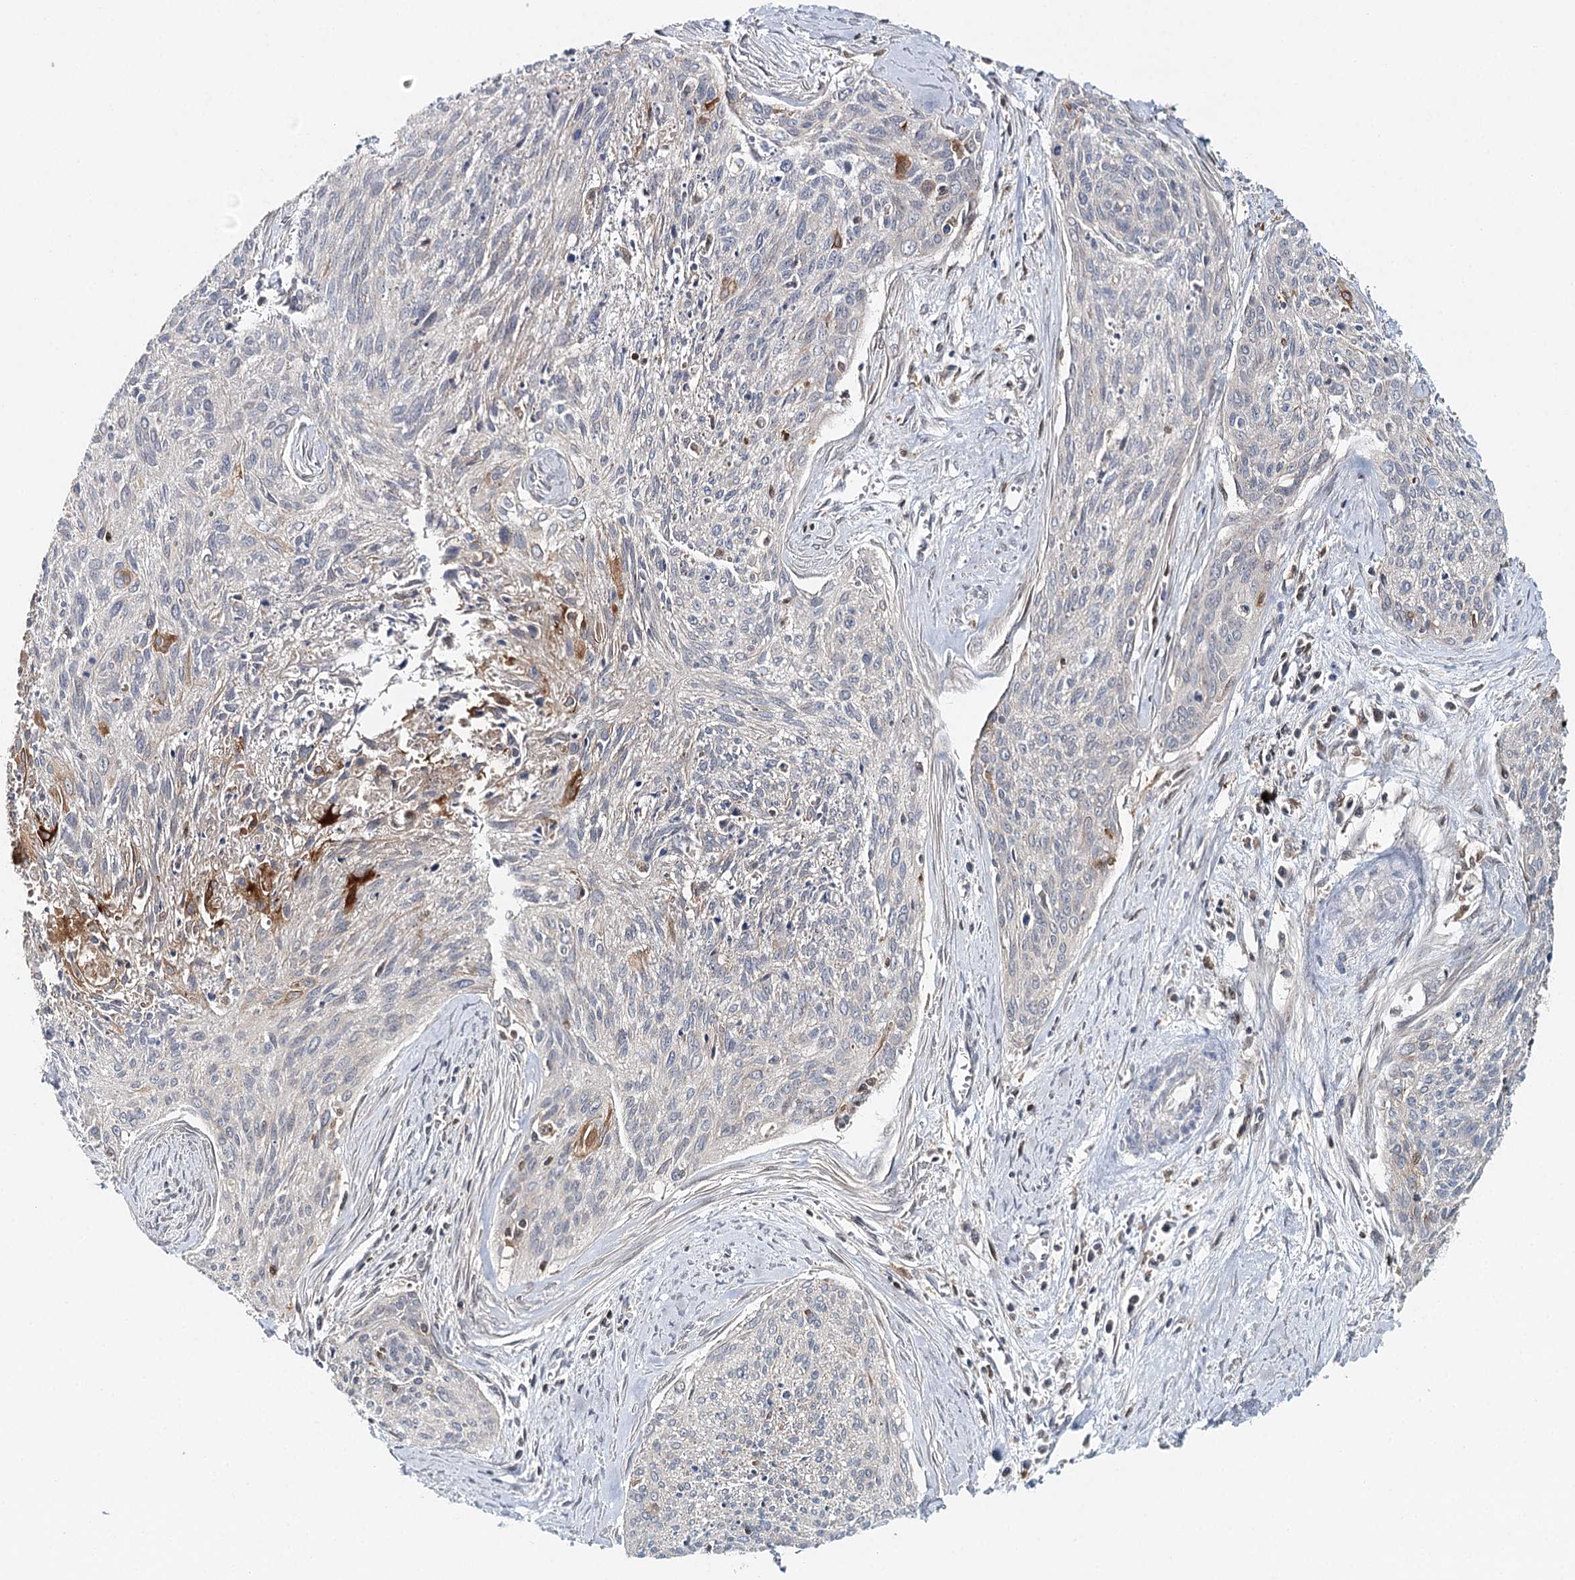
{"staining": {"intensity": "negative", "quantity": "none", "location": "none"}, "tissue": "cervical cancer", "cell_type": "Tumor cells", "image_type": "cancer", "snomed": [{"axis": "morphology", "description": "Squamous cell carcinoma, NOS"}, {"axis": "topography", "description": "Cervix"}], "caption": "The micrograph exhibits no staining of tumor cells in cervical cancer (squamous cell carcinoma).", "gene": "SLC41A2", "patient": {"sex": "female", "age": 55}}